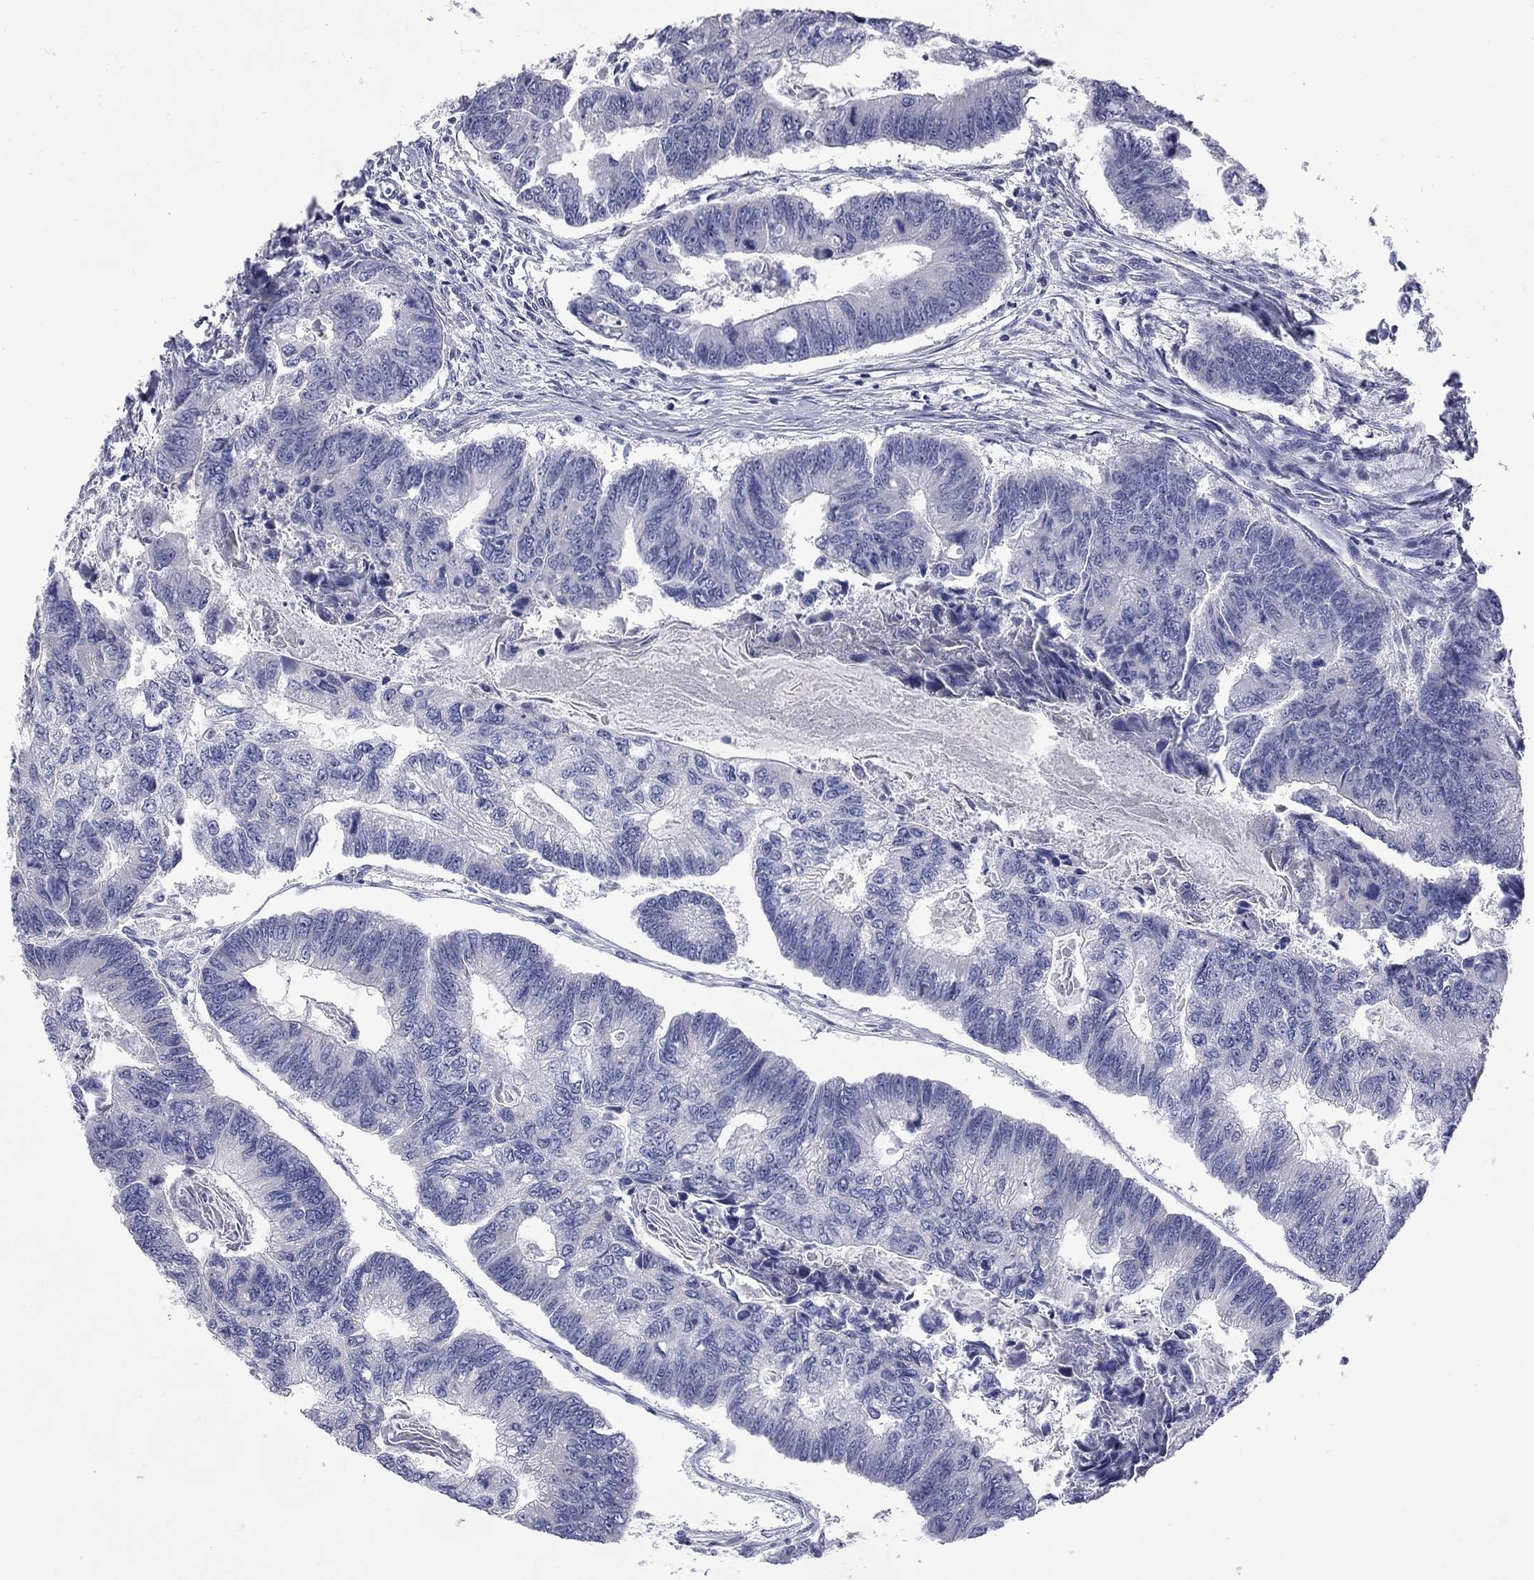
{"staining": {"intensity": "negative", "quantity": "none", "location": "none"}, "tissue": "colorectal cancer", "cell_type": "Tumor cells", "image_type": "cancer", "snomed": [{"axis": "morphology", "description": "Adenocarcinoma, NOS"}, {"axis": "topography", "description": "Colon"}], "caption": "The histopathology image displays no staining of tumor cells in colorectal adenocarcinoma. (DAB immunohistochemistry with hematoxylin counter stain).", "gene": "ABCB4", "patient": {"sex": "female", "age": 65}}